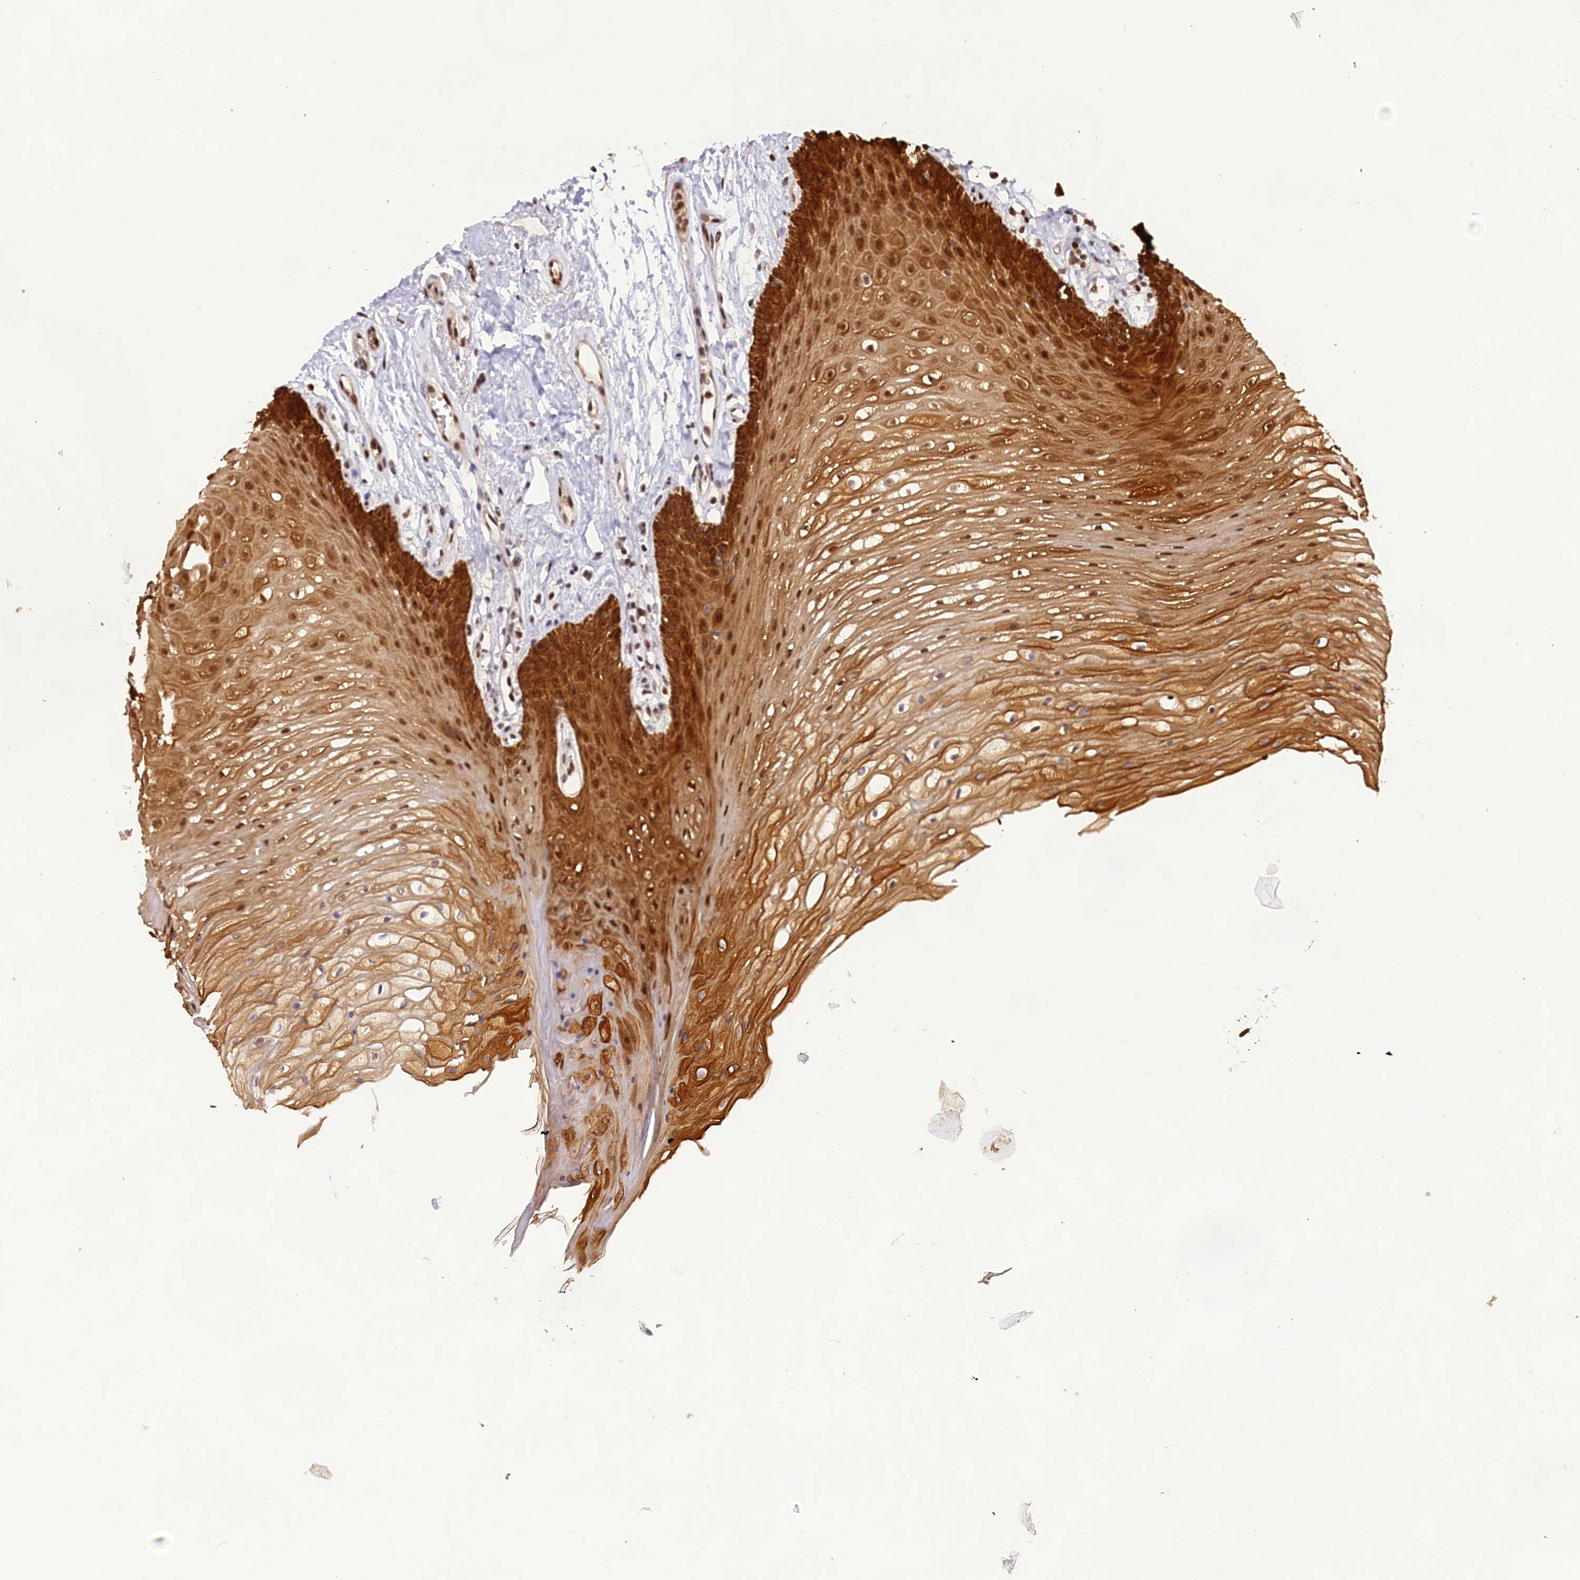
{"staining": {"intensity": "strong", "quantity": ">75%", "location": "cytoplasmic/membranous,nuclear"}, "tissue": "oral mucosa", "cell_type": "Squamous epithelial cells", "image_type": "normal", "snomed": [{"axis": "morphology", "description": "Normal tissue, NOS"}, {"axis": "topography", "description": "Oral tissue"}], "caption": "Immunohistochemistry (DAB) staining of unremarkable human oral mucosa shows strong cytoplasmic/membranous,nuclear protein staining in approximately >75% of squamous epithelial cells. (DAB (3,3'-diaminobenzidine) = brown stain, brightfield microscopy at high magnification).", "gene": "CARD8", "patient": {"sex": "female", "age": 80}}